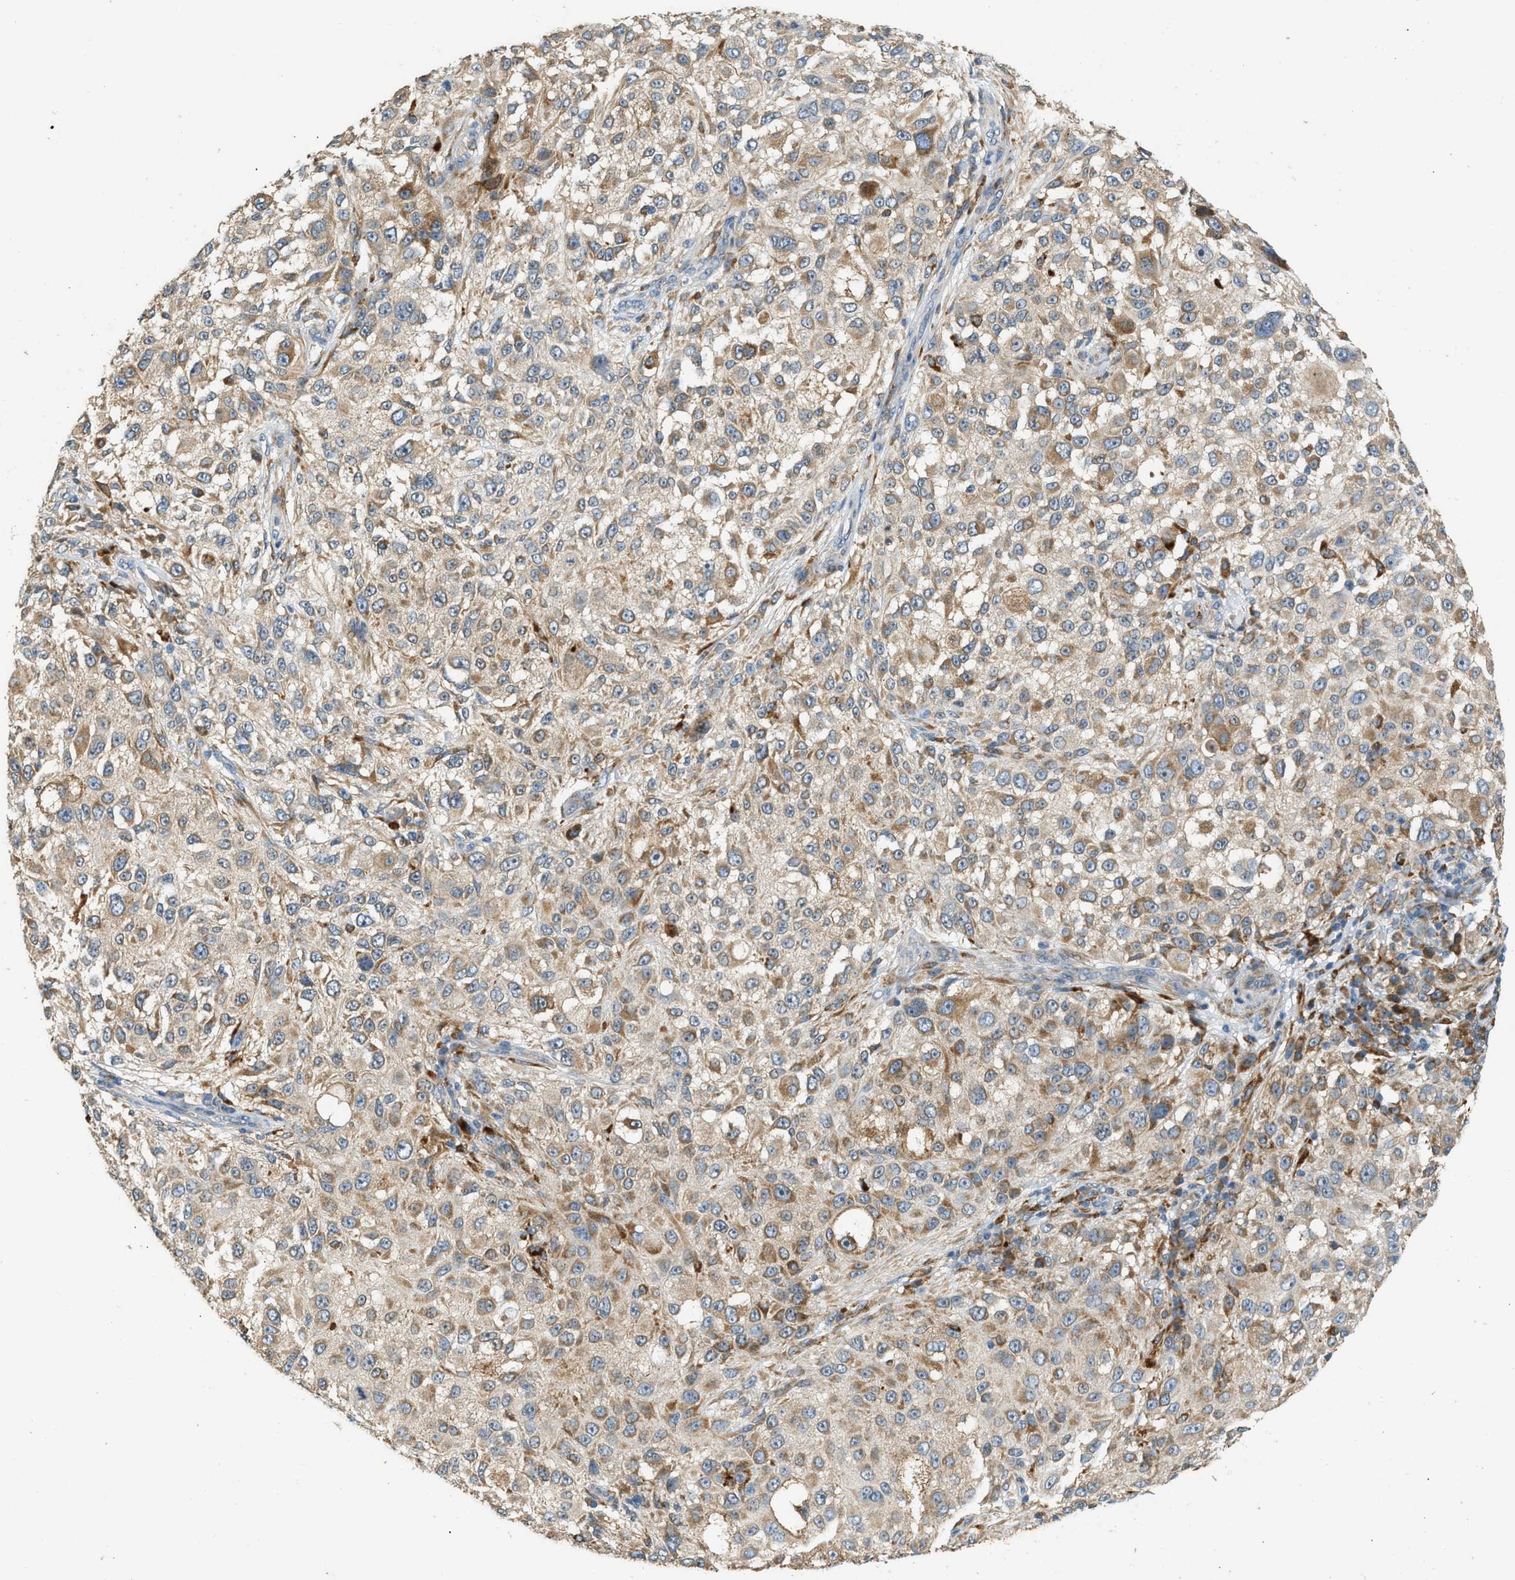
{"staining": {"intensity": "moderate", "quantity": ">75%", "location": "cytoplasmic/membranous"}, "tissue": "melanoma", "cell_type": "Tumor cells", "image_type": "cancer", "snomed": [{"axis": "morphology", "description": "Necrosis, NOS"}, {"axis": "morphology", "description": "Malignant melanoma, NOS"}, {"axis": "topography", "description": "Skin"}], "caption": "Protein analysis of melanoma tissue exhibits moderate cytoplasmic/membranous positivity in about >75% of tumor cells.", "gene": "CTSB", "patient": {"sex": "female", "age": 87}}